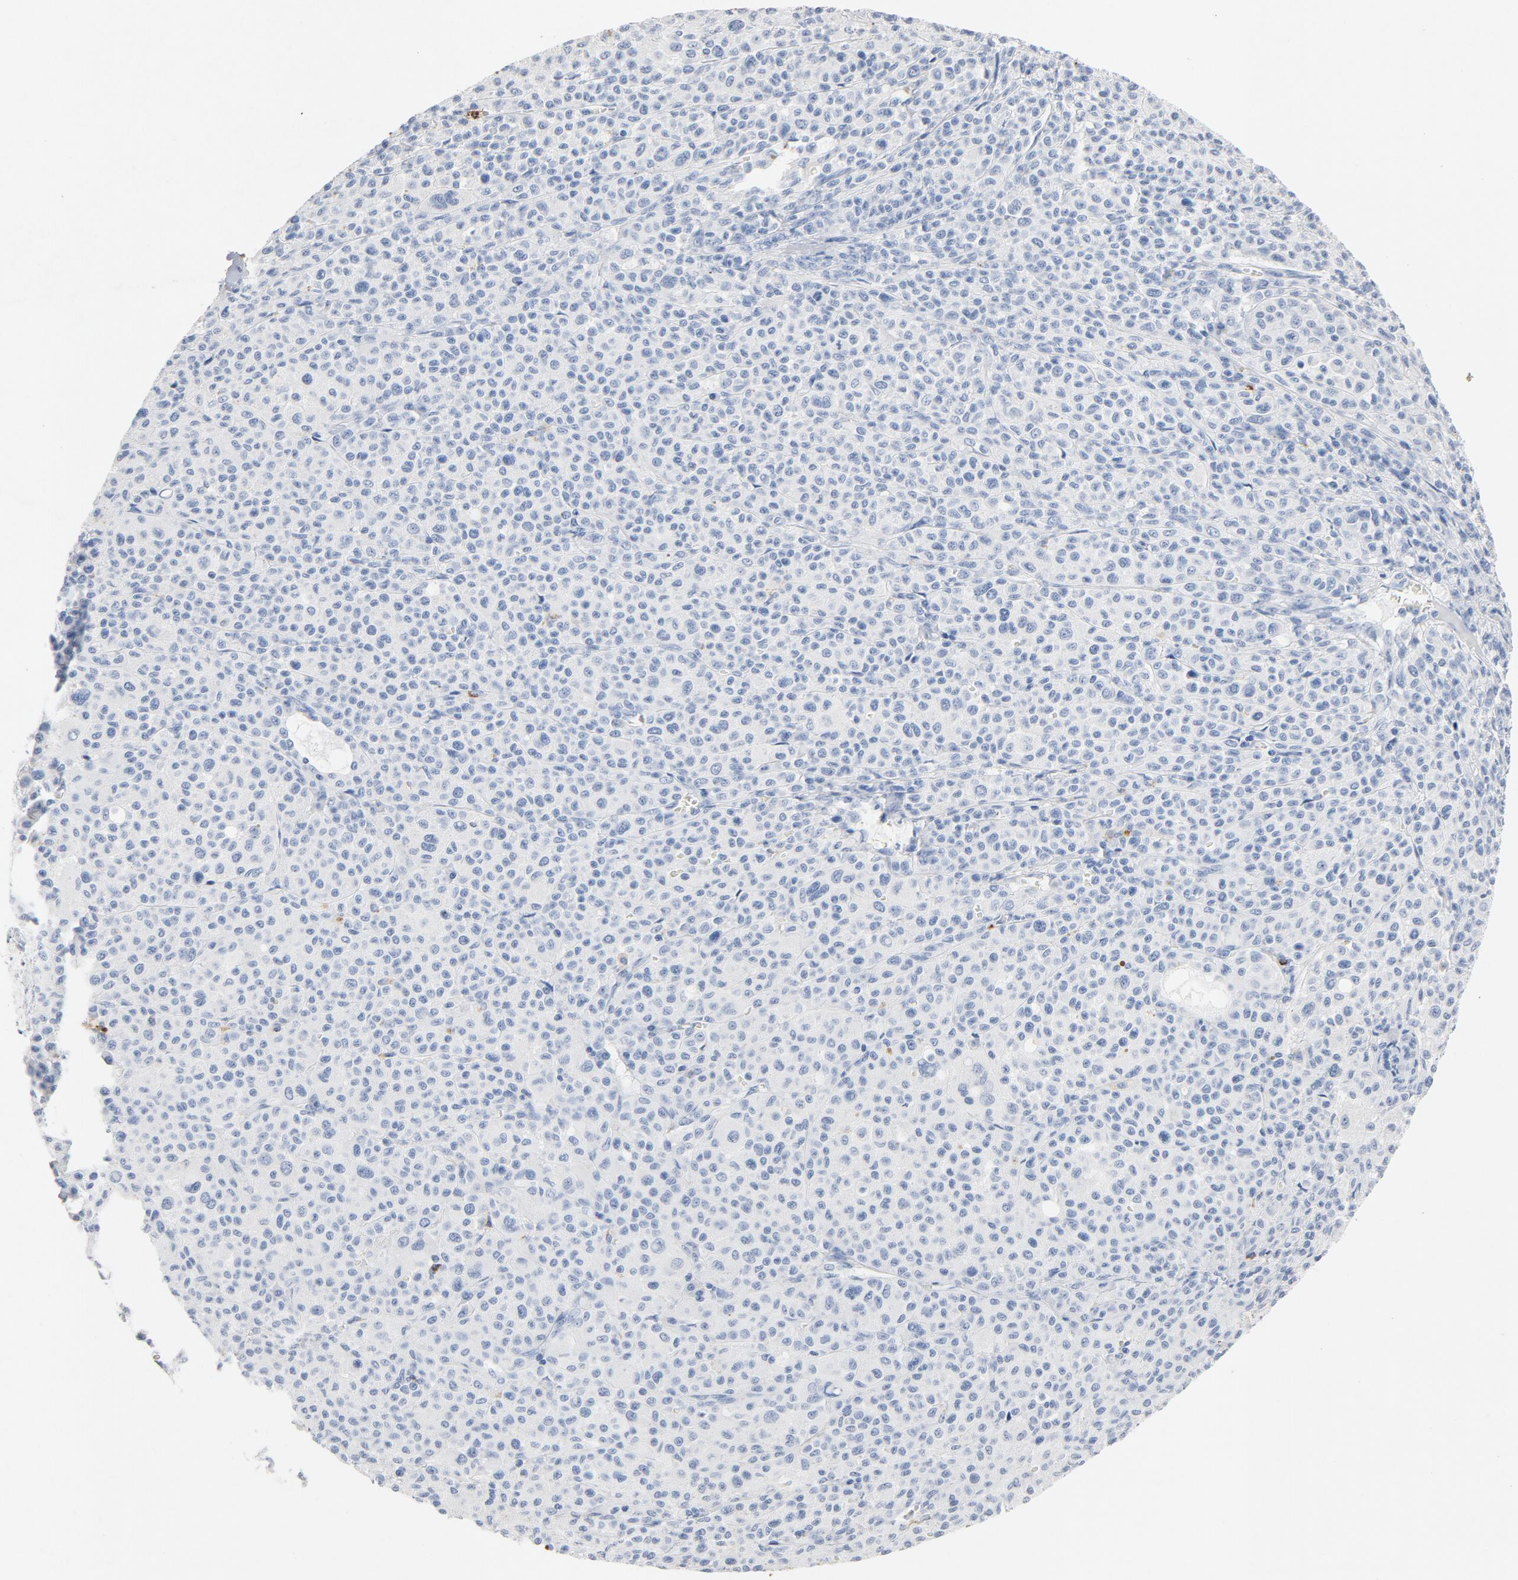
{"staining": {"intensity": "negative", "quantity": "none", "location": "none"}, "tissue": "melanoma", "cell_type": "Tumor cells", "image_type": "cancer", "snomed": [{"axis": "morphology", "description": "Malignant melanoma, Metastatic site"}, {"axis": "topography", "description": "Skin"}], "caption": "High magnification brightfield microscopy of melanoma stained with DAB (brown) and counterstained with hematoxylin (blue): tumor cells show no significant expression.", "gene": "PTPRB", "patient": {"sex": "female", "age": 74}}